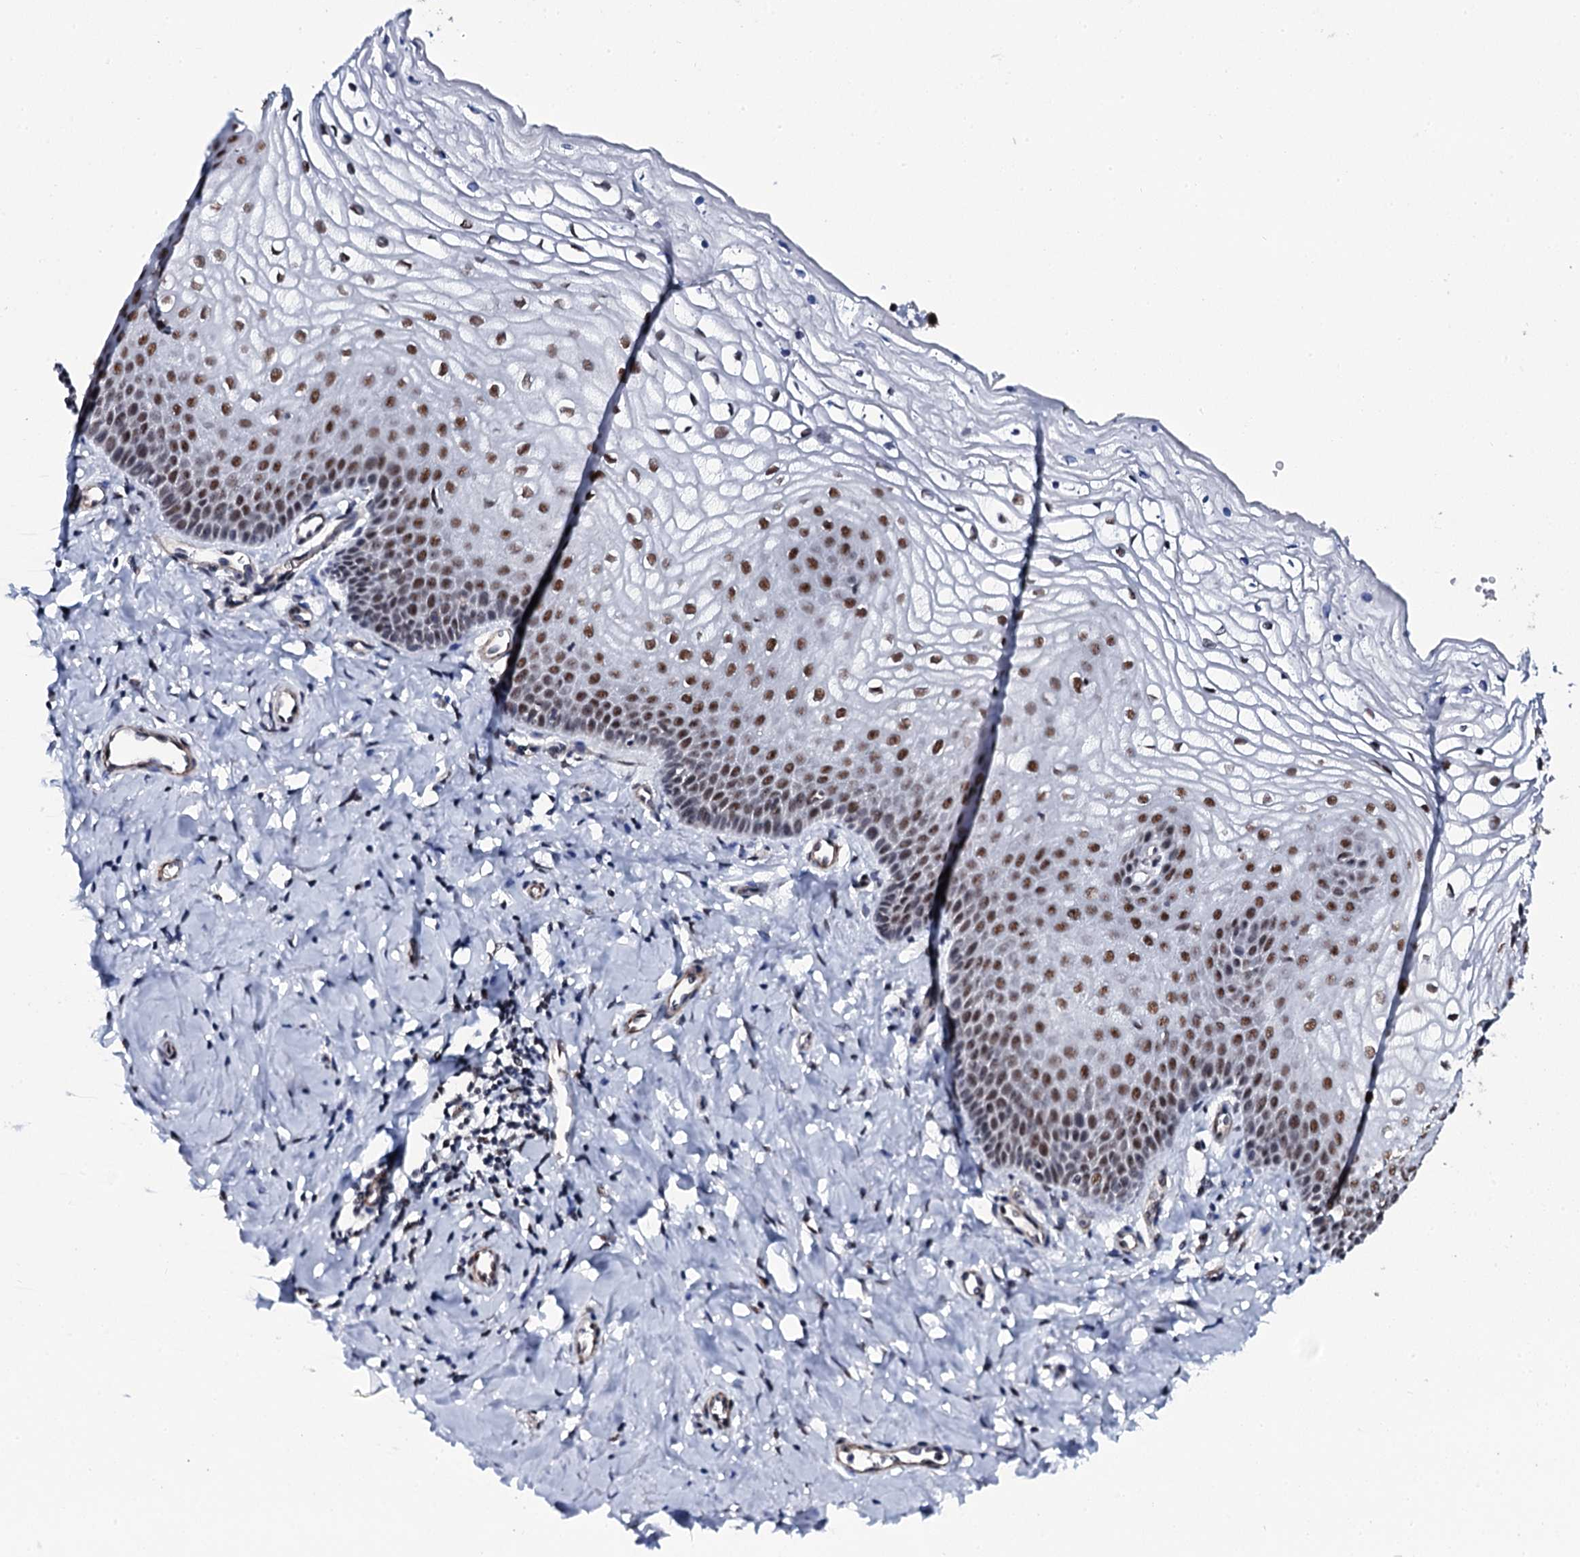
{"staining": {"intensity": "moderate", "quantity": ">75%", "location": "nuclear"}, "tissue": "vagina", "cell_type": "Squamous epithelial cells", "image_type": "normal", "snomed": [{"axis": "morphology", "description": "Normal tissue, NOS"}, {"axis": "topography", "description": "Vagina"}], "caption": "High-magnification brightfield microscopy of benign vagina stained with DAB (brown) and counterstained with hematoxylin (blue). squamous epithelial cells exhibit moderate nuclear staining is appreciated in approximately>75% of cells.", "gene": "CWC15", "patient": {"sex": "female", "age": 68}}